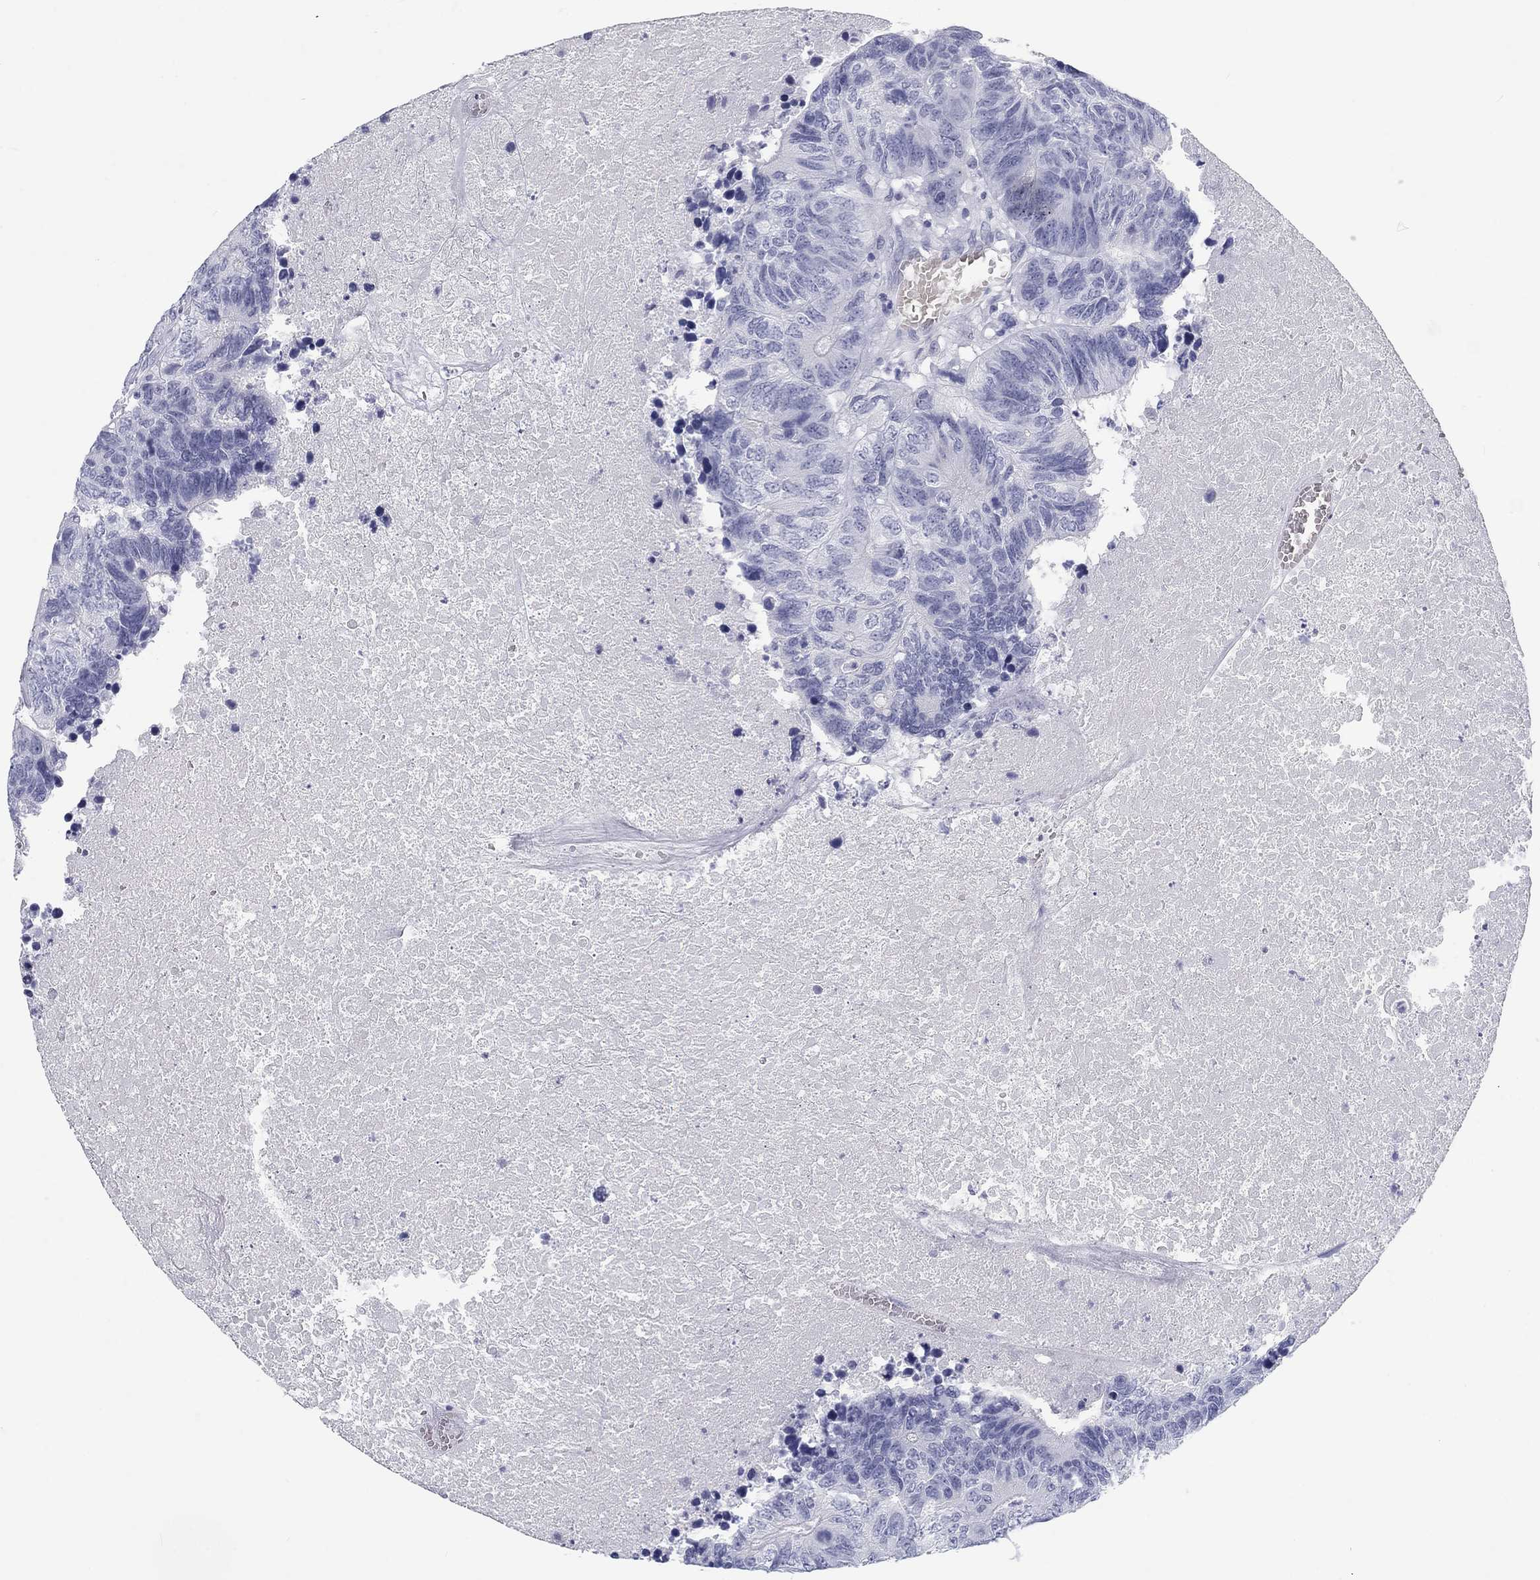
{"staining": {"intensity": "negative", "quantity": "none", "location": "none"}, "tissue": "colorectal cancer", "cell_type": "Tumor cells", "image_type": "cancer", "snomed": [{"axis": "morphology", "description": "Adenocarcinoma, NOS"}, {"axis": "topography", "description": "Colon"}], "caption": "Immunohistochemistry of human adenocarcinoma (colorectal) shows no positivity in tumor cells.", "gene": "CALB1", "patient": {"sex": "female", "age": 48}}